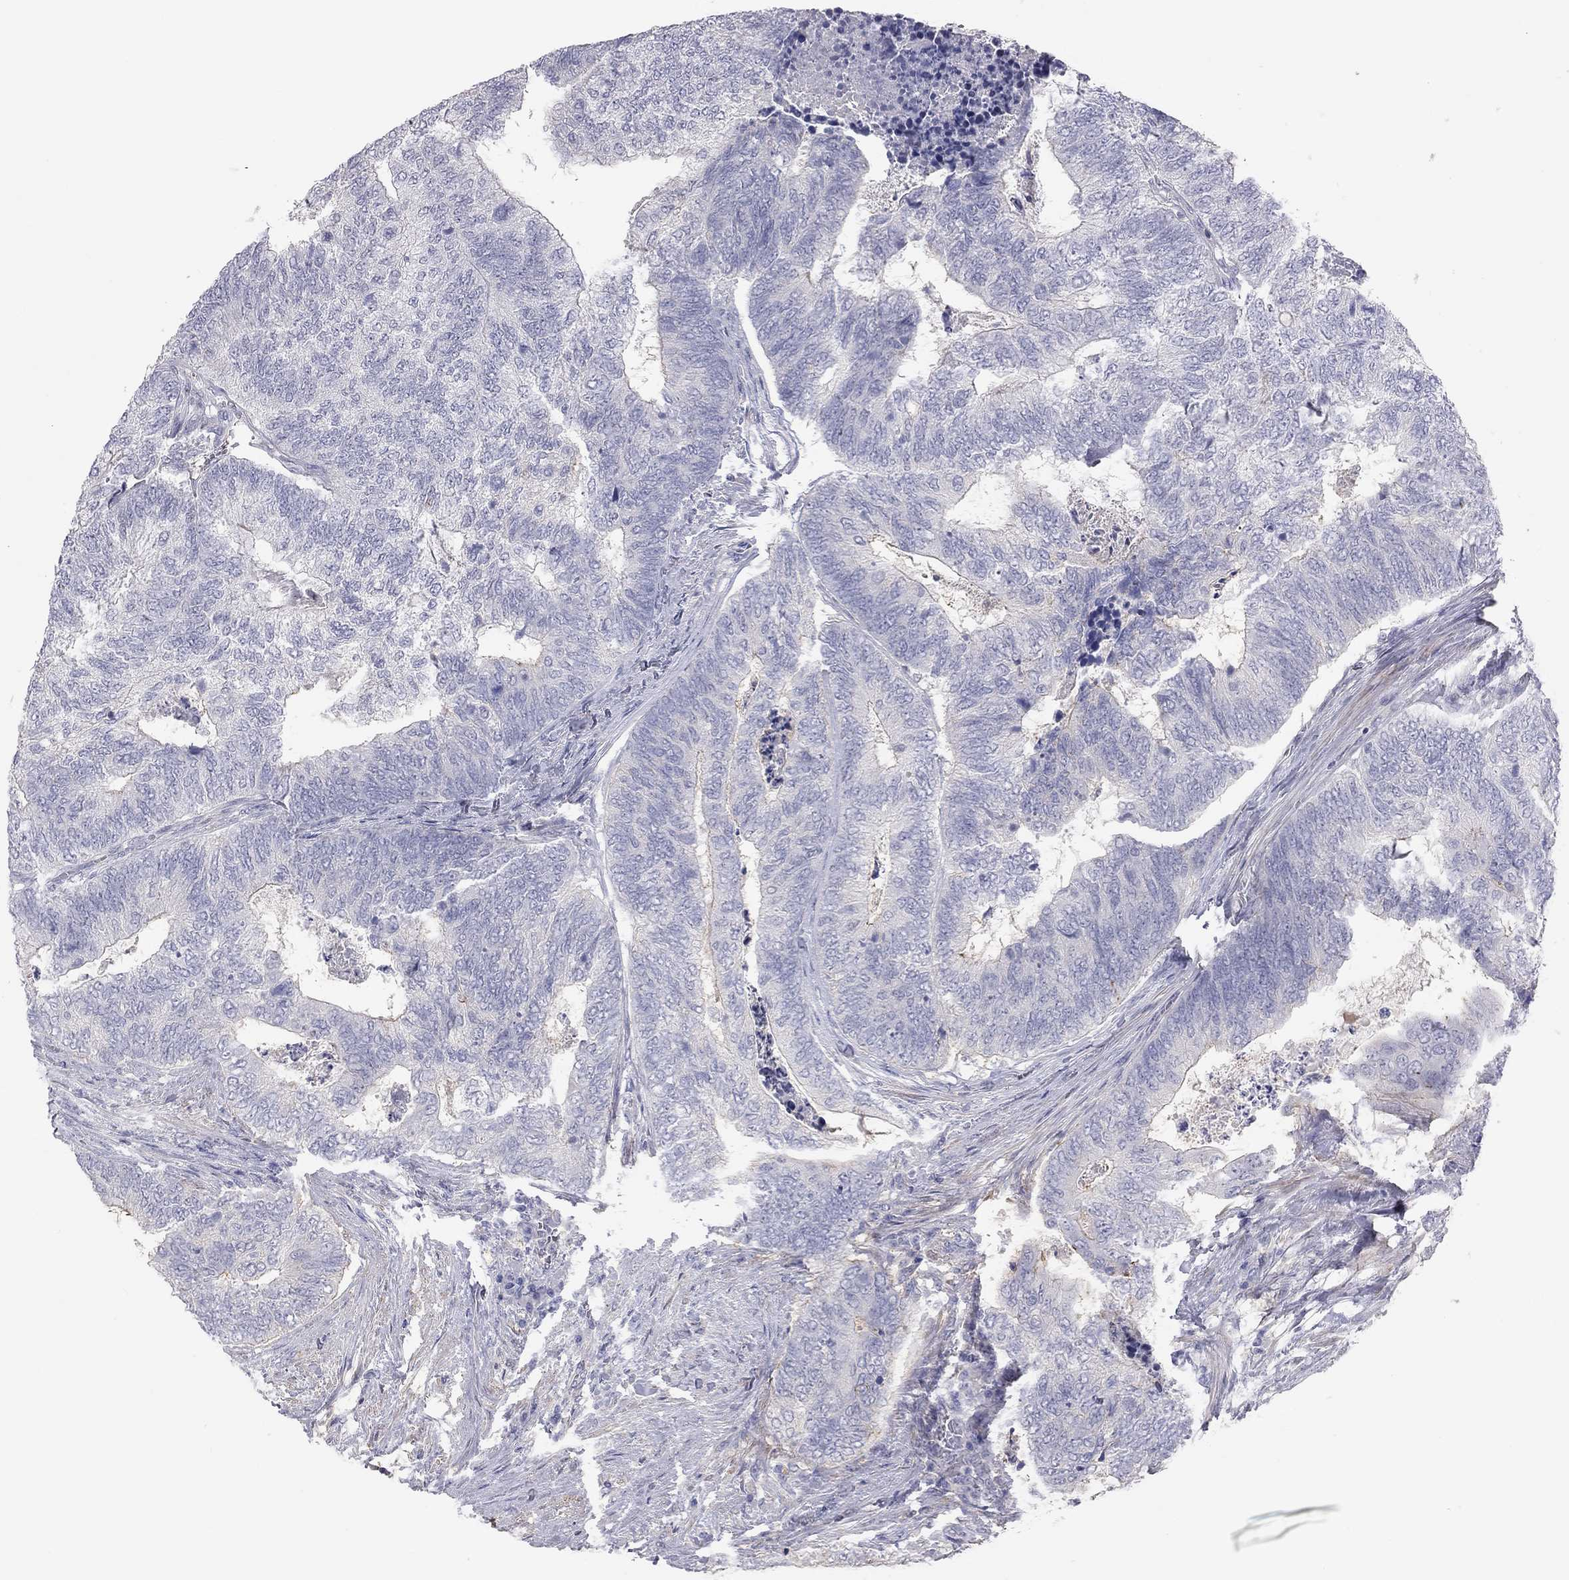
{"staining": {"intensity": "negative", "quantity": "none", "location": "none"}, "tissue": "colorectal cancer", "cell_type": "Tumor cells", "image_type": "cancer", "snomed": [{"axis": "morphology", "description": "Adenocarcinoma, NOS"}, {"axis": "topography", "description": "Colon"}], "caption": "Immunohistochemical staining of human adenocarcinoma (colorectal) shows no significant positivity in tumor cells. (Stains: DAB IHC with hematoxylin counter stain, Microscopy: brightfield microscopy at high magnification).", "gene": "ADCYAP1", "patient": {"sex": "female", "age": 67}}